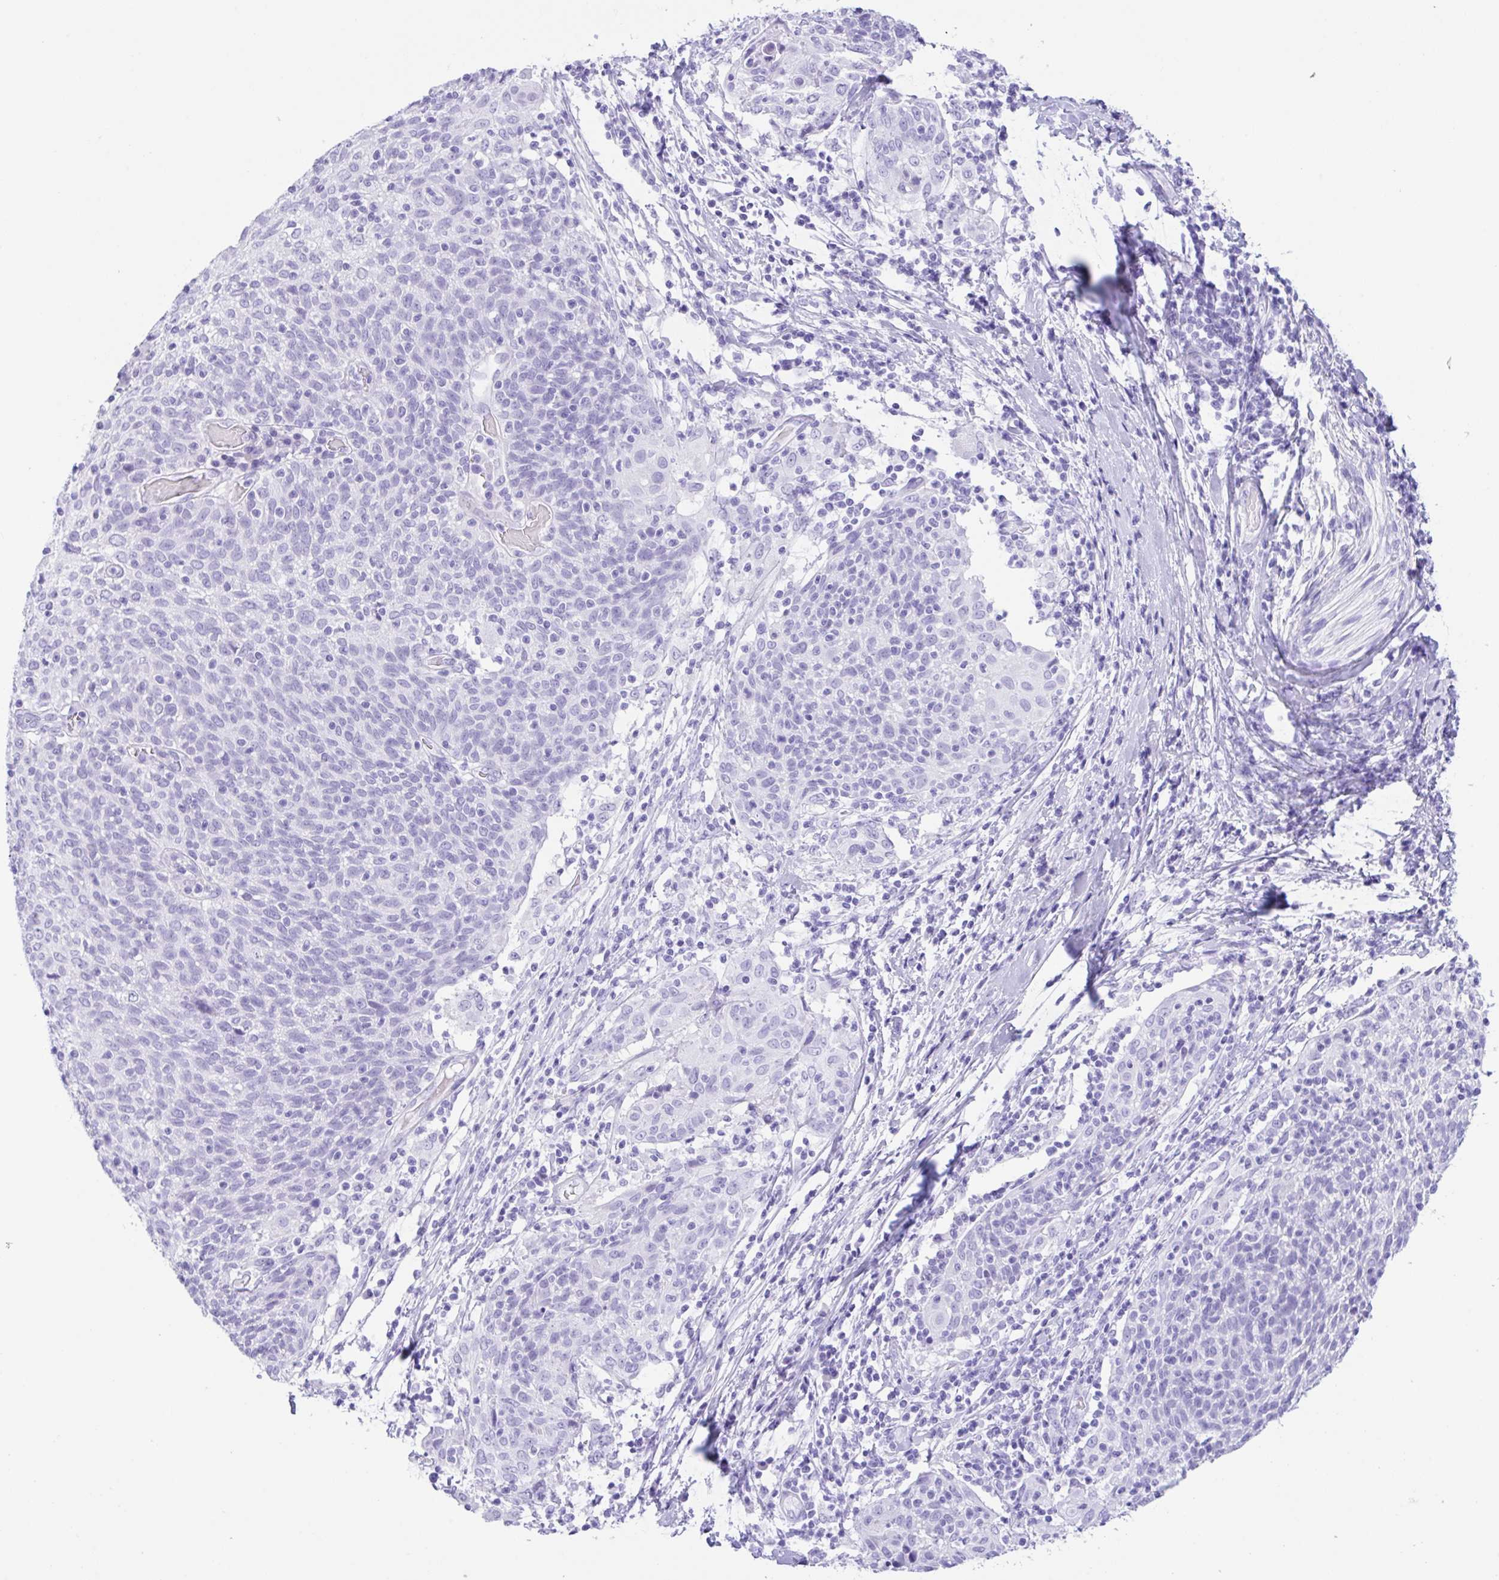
{"staining": {"intensity": "negative", "quantity": "none", "location": "none"}, "tissue": "cervical cancer", "cell_type": "Tumor cells", "image_type": "cancer", "snomed": [{"axis": "morphology", "description": "Squamous cell carcinoma, NOS"}, {"axis": "topography", "description": "Cervix"}], "caption": "DAB (3,3'-diaminobenzidine) immunohistochemical staining of squamous cell carcinoma (cervical) demonstrates no significant expression in tumor cells. (Stains: DAB immunohistochemistry (IHC) with hematoxylin counter stain, Microscopy: brightfield microscopy at high magnification).", "gene": "CPA1", "patient": {"sex": "female", "age": 52}}